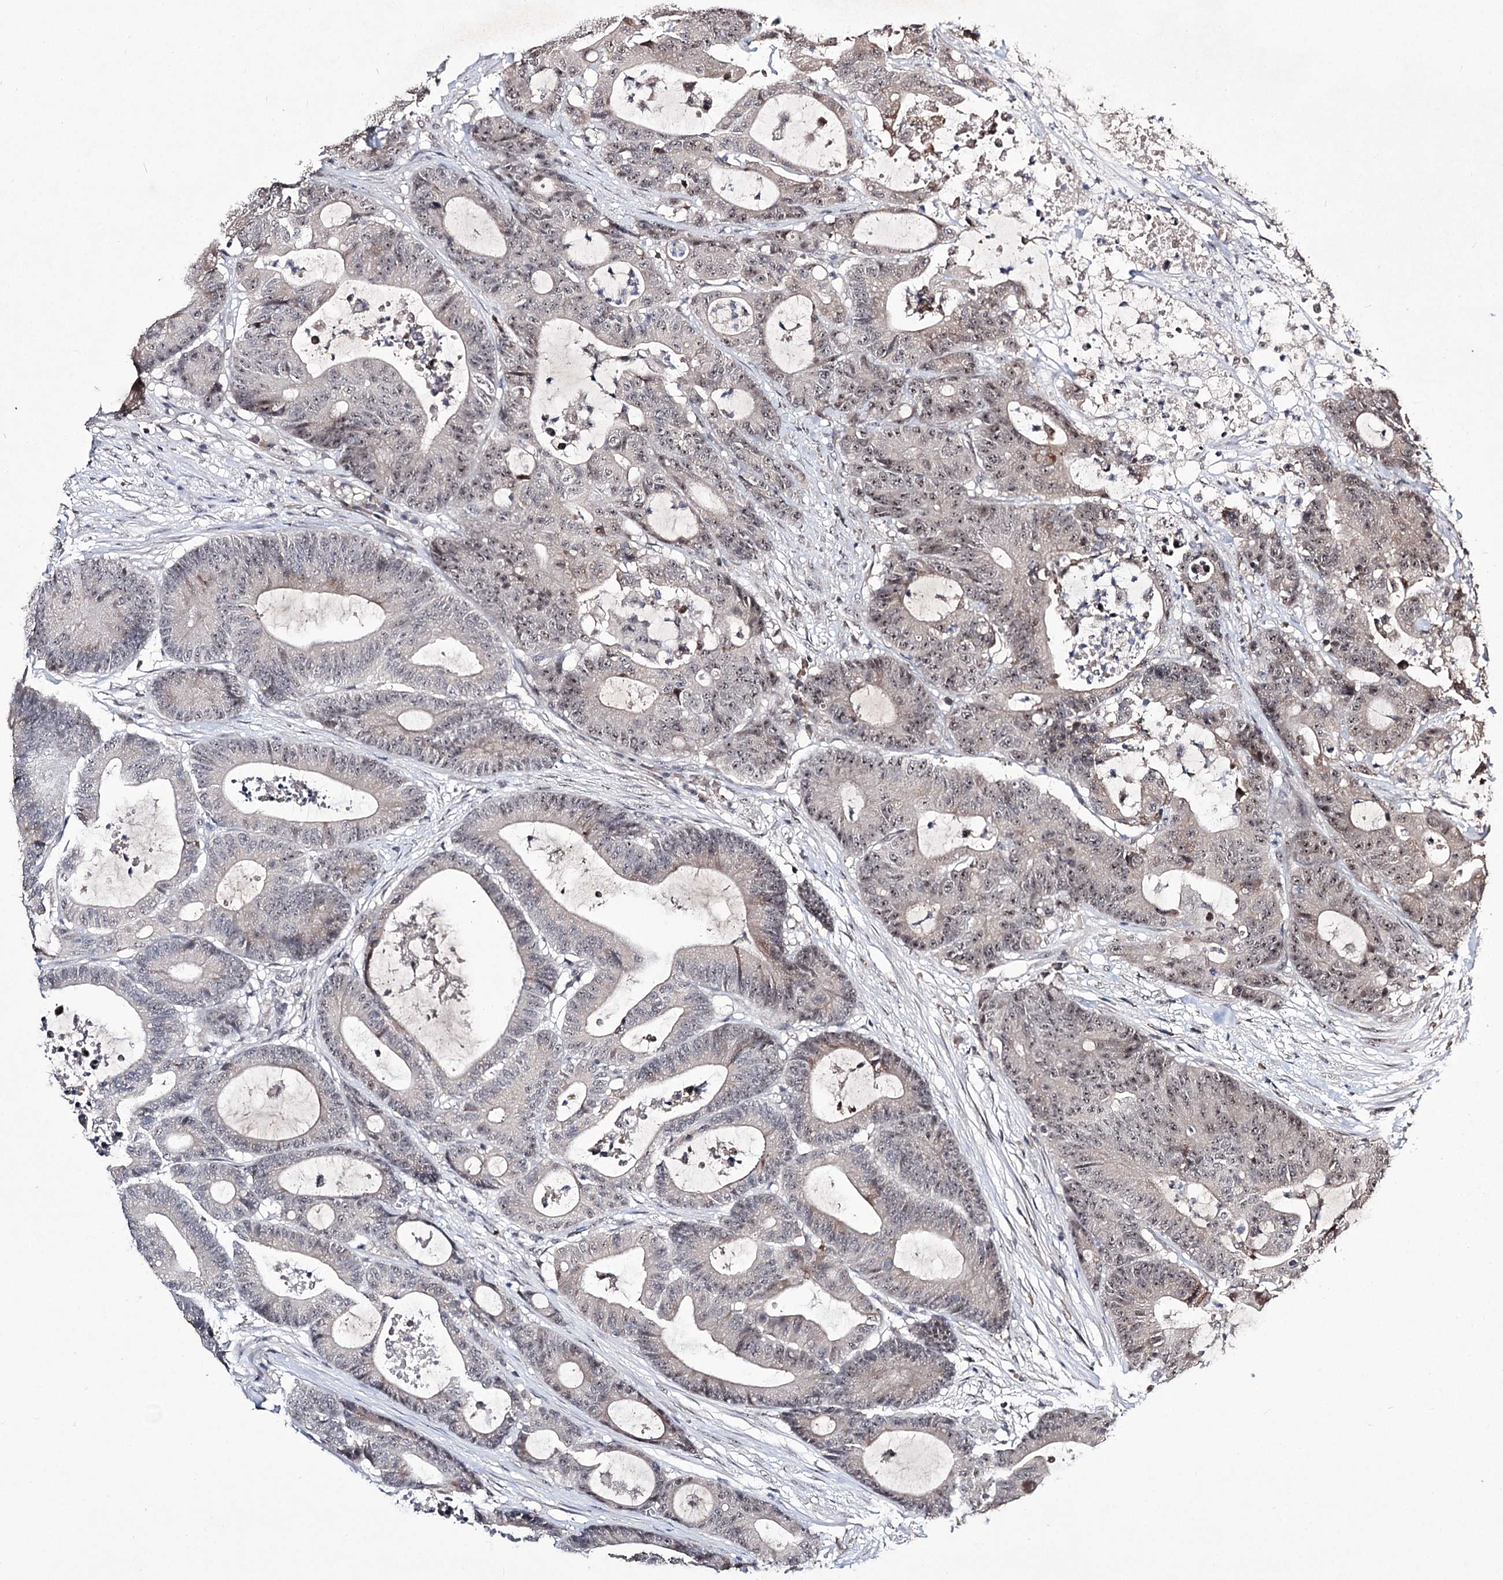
{"staining": {"intensity": "weak", "quantity": "25%-75%", "location": "nuclear"}, "tissue": "colorectal cancer", "cell_type": "Tumor cells", "image_type": "cancer", "snomed": [{"axis": "morphology", "description": "Adenocarcinoma, NOS"}, {"axis": "topography", "description": "Colon"}], "caption": "Weak nuclear protein staining is present in approximately 25%-75% of tumor cells in colorectal cancer (adenocarcinoma). (IHC, brightfield microscopy, high magnification).", "gene": "VGLL4", "patient": {"sex": "female", "age": 84}}